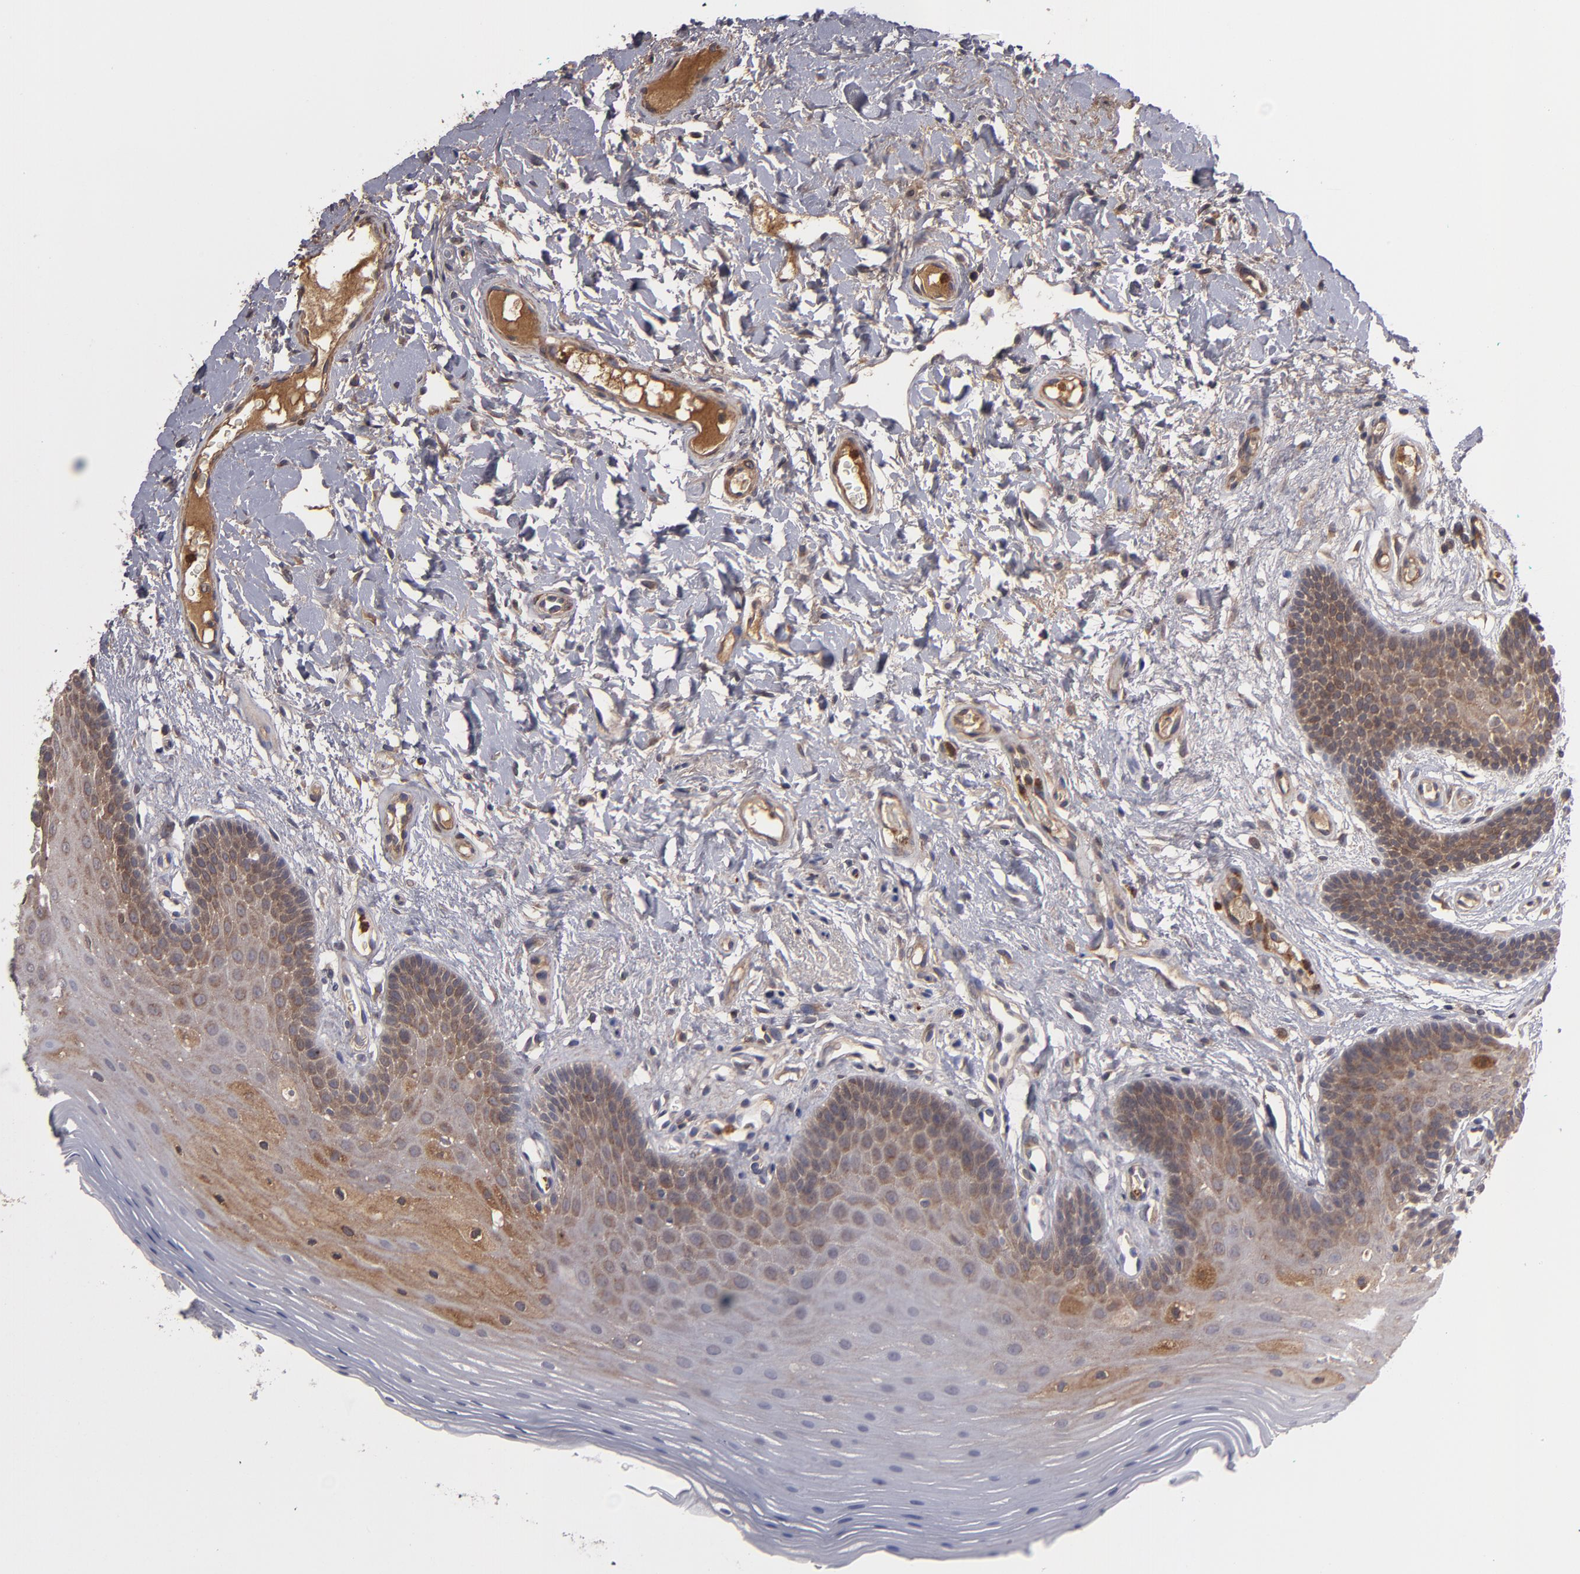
{"staining": {"intensity": "moderate", "quantity": "25%-75%", "location": "cytoplasmic/membranous"}, "tissue": "oral mucosa", "cell_type": "Squamous epithelial cells", "image_type": "normal", "snomed": [{"axis": "morphology", "description": "Normal tissue, NOS"}, {"axis": "morphology", "description": "Squamous cell carcinoma, NOS"}, {"axis": "topography", "description": "Skeletal muscle"}, {"axis": "topography", "description": "Oral tissue"}, {"axis": "topography", "description": "Head-Neck"}], "caption": "About 25%-75% of squamous epithelial cells in normal oral mucosa show moderate cytoplasmic/membranous protein positivity as visualized by brown immunohistochemical staining.", "gene": "SERPINA7", "patient": {"sex": "male", "age": 71}}